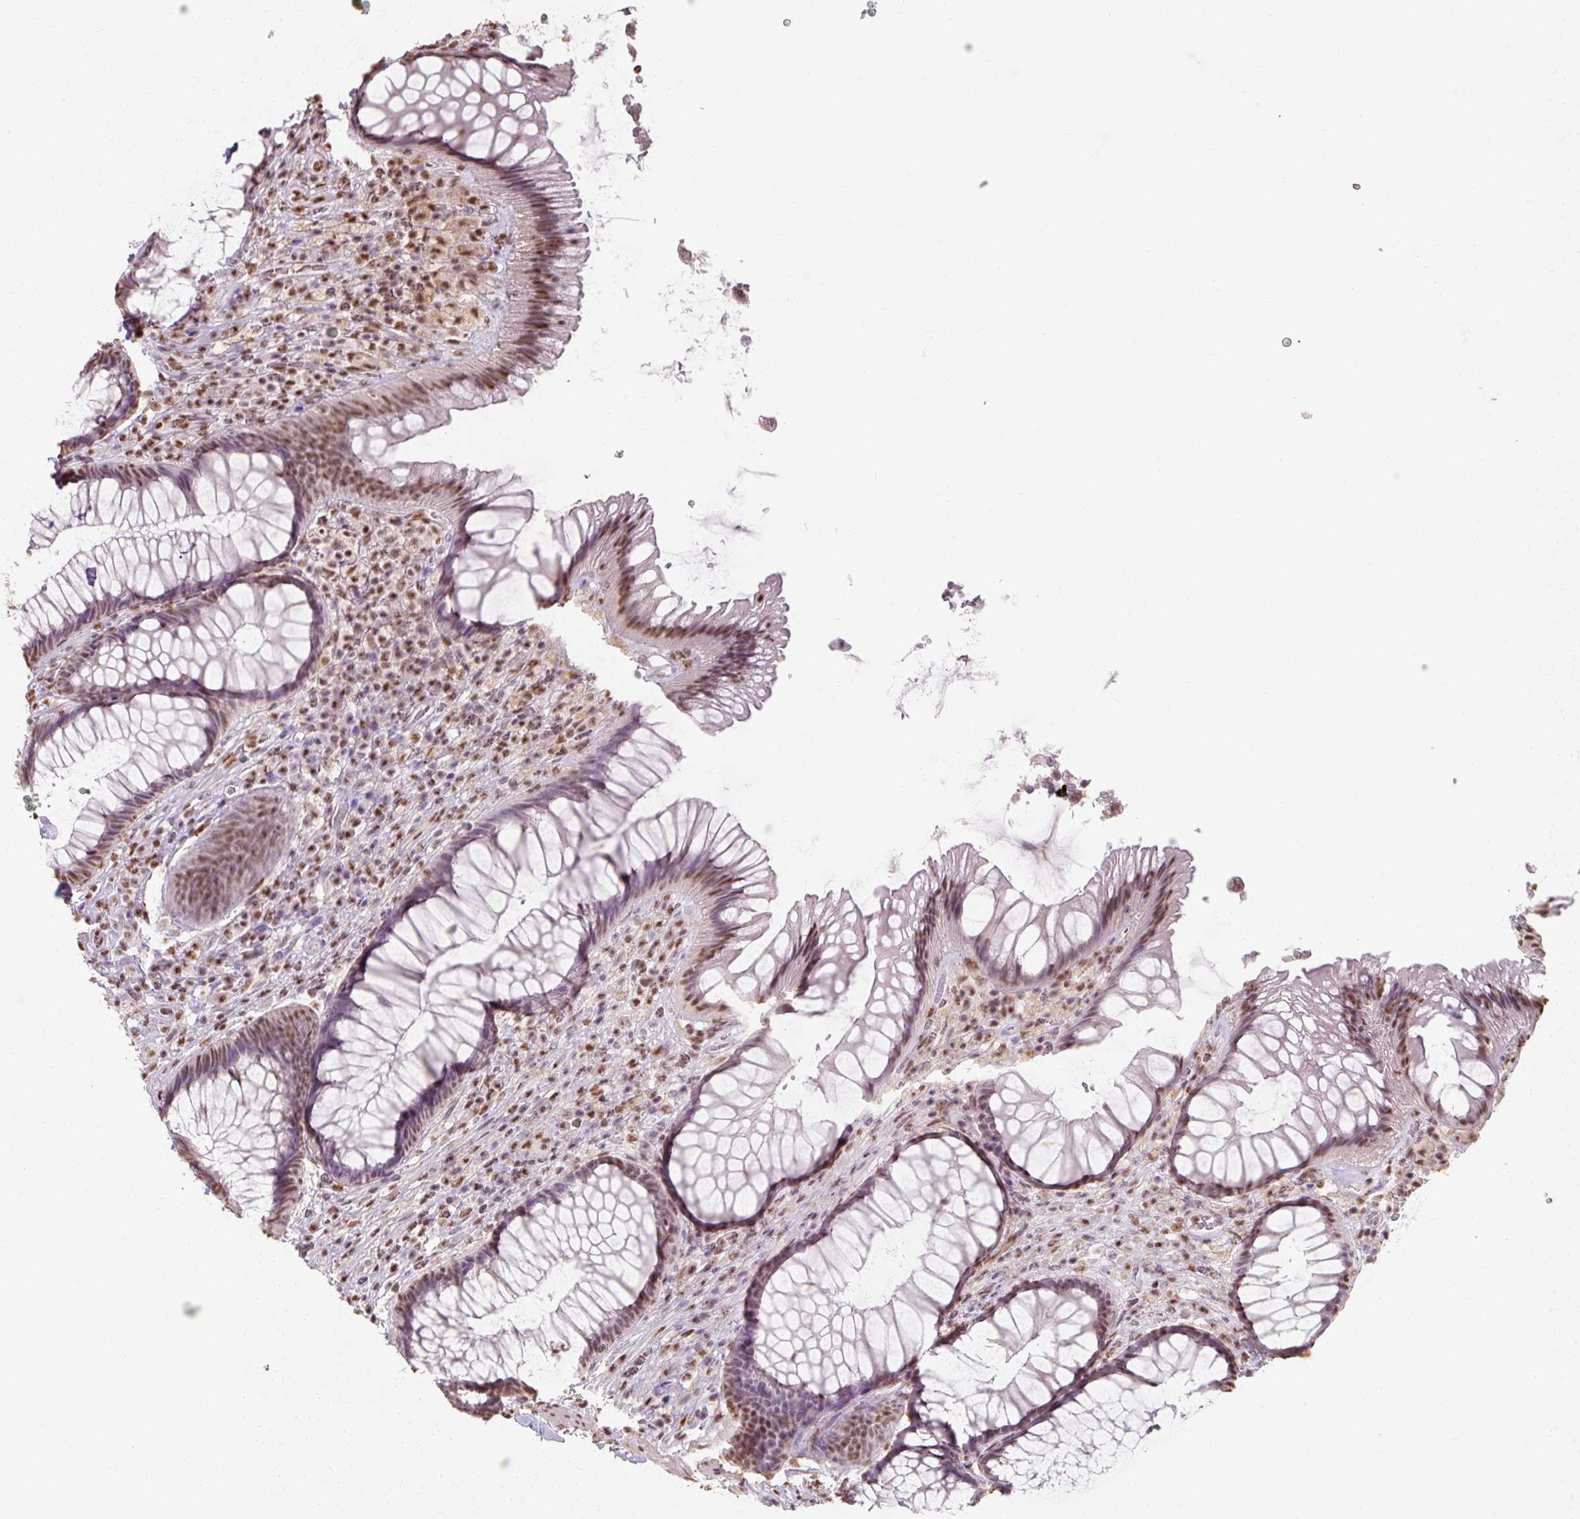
{"staining": {"intensity": "moderate", "quantity": "25%-75%", "location": "nuclear"}, "tissue": "rectum", "cell_type": "Glandular cells", "image_type": "normal", "snomed": [{"axis": "morphology", "description": "Normal tissue, NOS"}, {"axis": "topography", "description": "Rectum"}], "caption": "Immunohistochemistry image of unremarkable rectum stained for a protein (brown), which demonstrates medium levels of moderate nuclear expression in approximately 25%-75% of glandular cells.", "gene": "ENSG00000291316", "patient": {"sex": "male", "age": 53}}